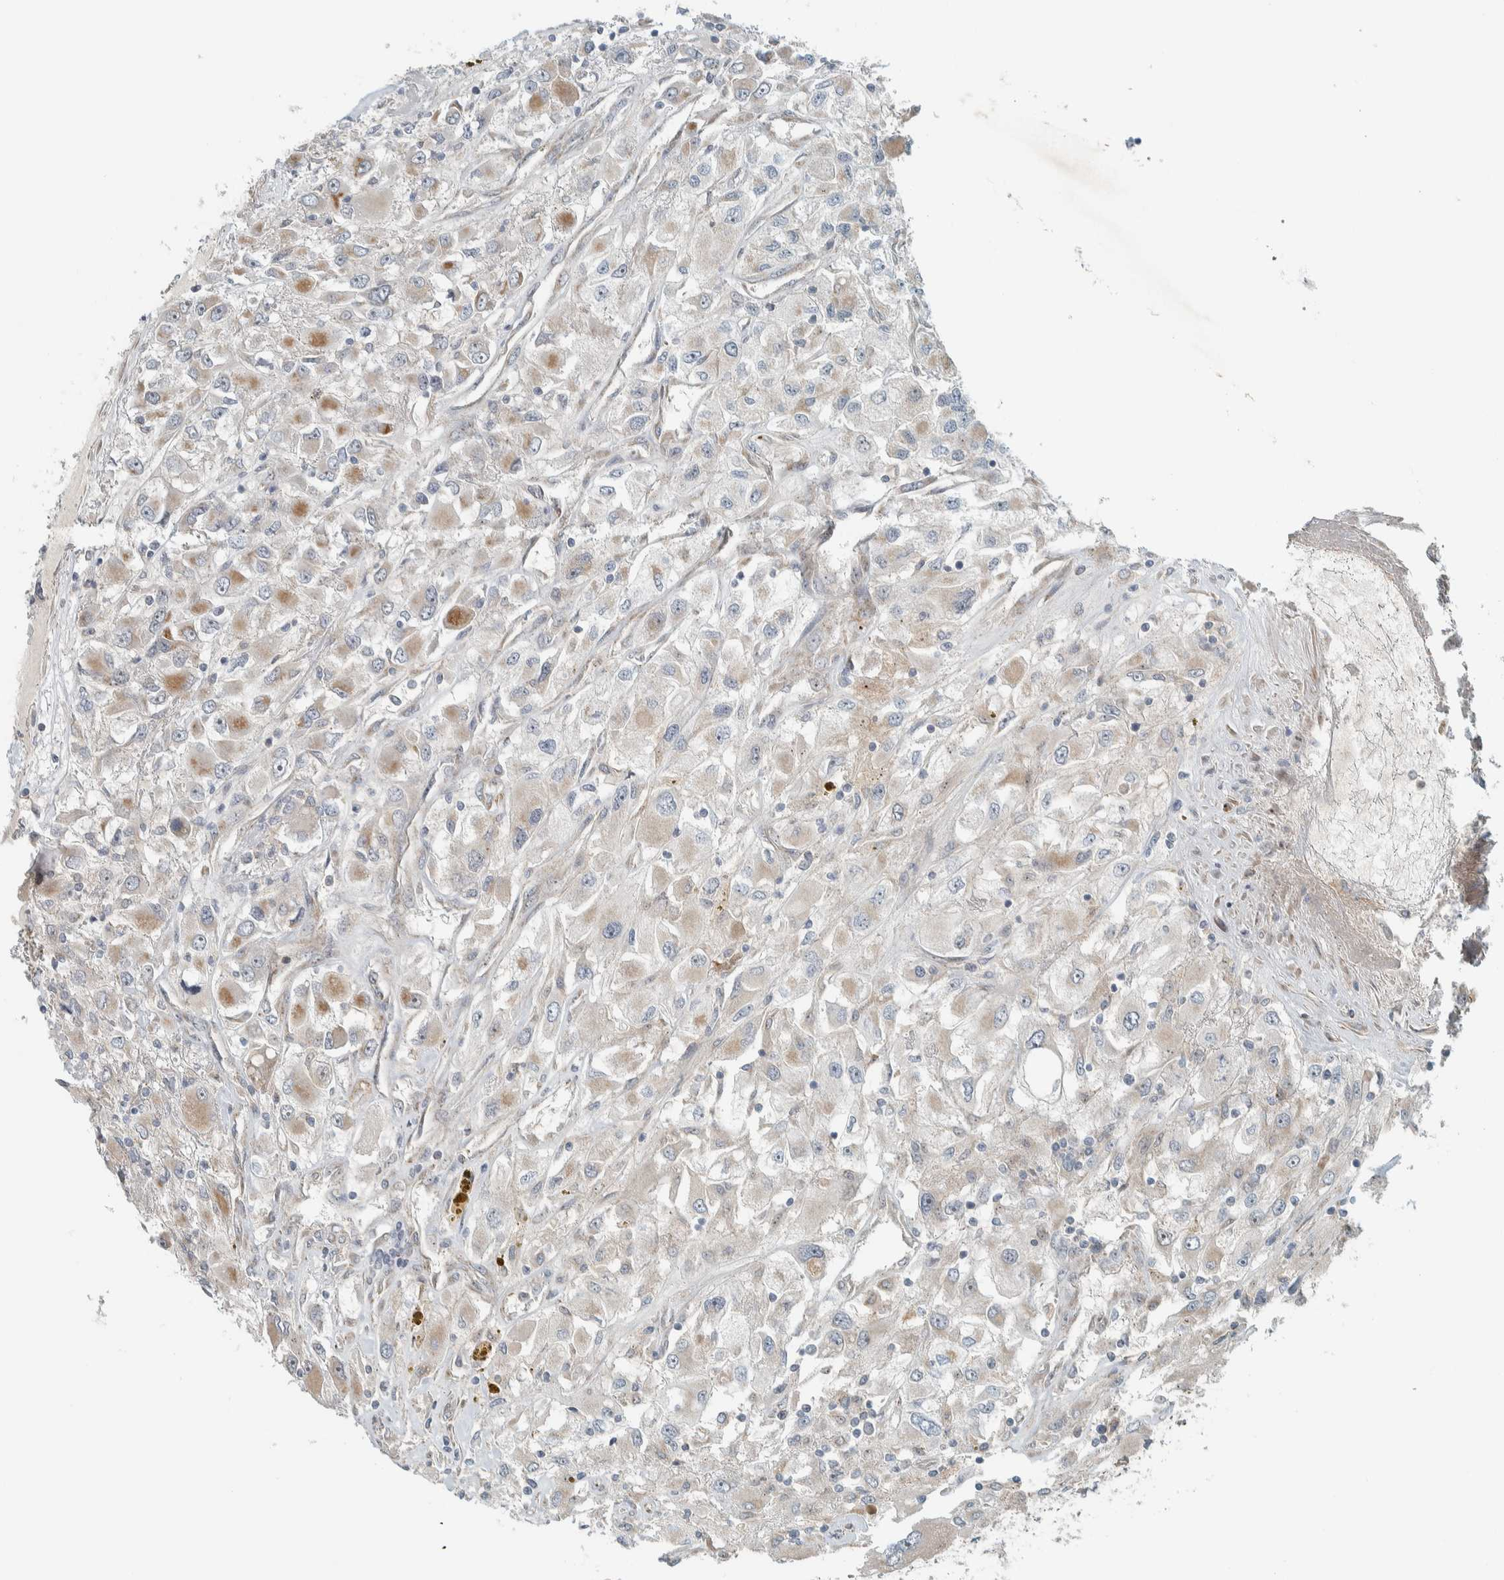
{"staining": {"intensity": "moderate", "quantity": "<25%", "location": "cytoplasmic/membranous,nuclear"}, "tissue": "renal cancer", "cell_type": "Tumor cells", "image_type": "cancer", "snomed": [{"axis": "morphology", "description": "Adenocarcinoma, NOS"}, {"axis": "topography", "description": "Kidney"}], "caption": "This is a photomicrograph of immunohistochemistry (IHC) staining of renal cancer, which shows moderate staining in the cytoplasmic/membranous and nuclear of tumor cells.", "gene": "SLFN12L", "patient": {"sex": "female", "age": 52}}